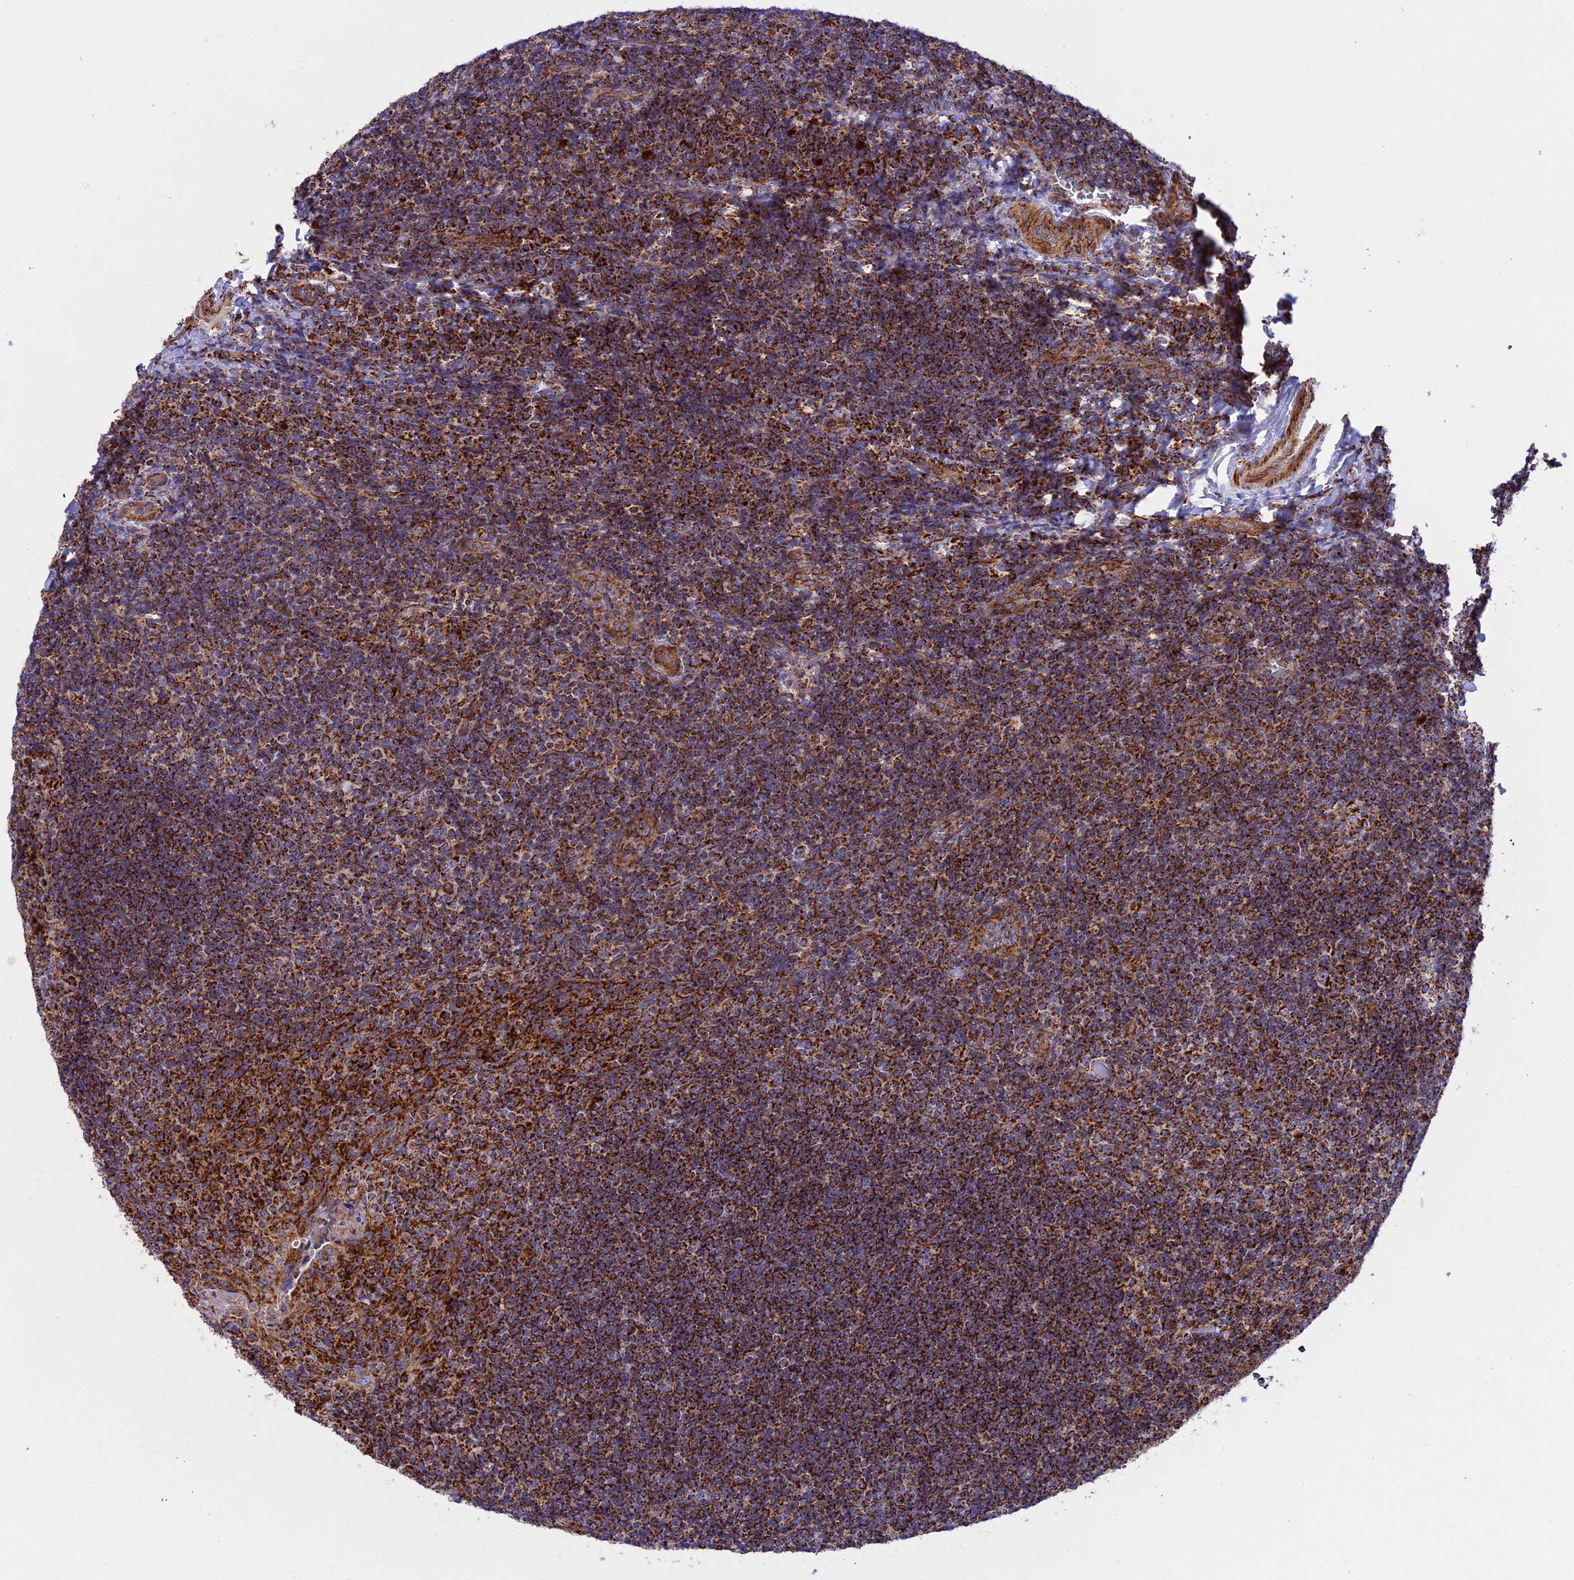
{"staining": {"intensity": "strong", "quantity": ">75%", "location": "cytoplasmic/membranous"}, "tissue": "tonsil", "cell_type": "Germinal center cells", "image_type": "normal", "snomed": [{"axis": "morphology", "description": "Normal tissue, NOS"}, {"axis": "topography", "description": "Tonsil"}], "caption": "IHC (DAB (3,3'-diaminobenzidine)) staining of unremarkable human tonsil reveals strong cytoplasmic/membranous protein expression in about >75% of germinal center cells. The protein of interest is shown in brown color, while the nuclei are stained blue.", "gene": "UQCRB", "patient": {"sex": "male", "age": 17}}